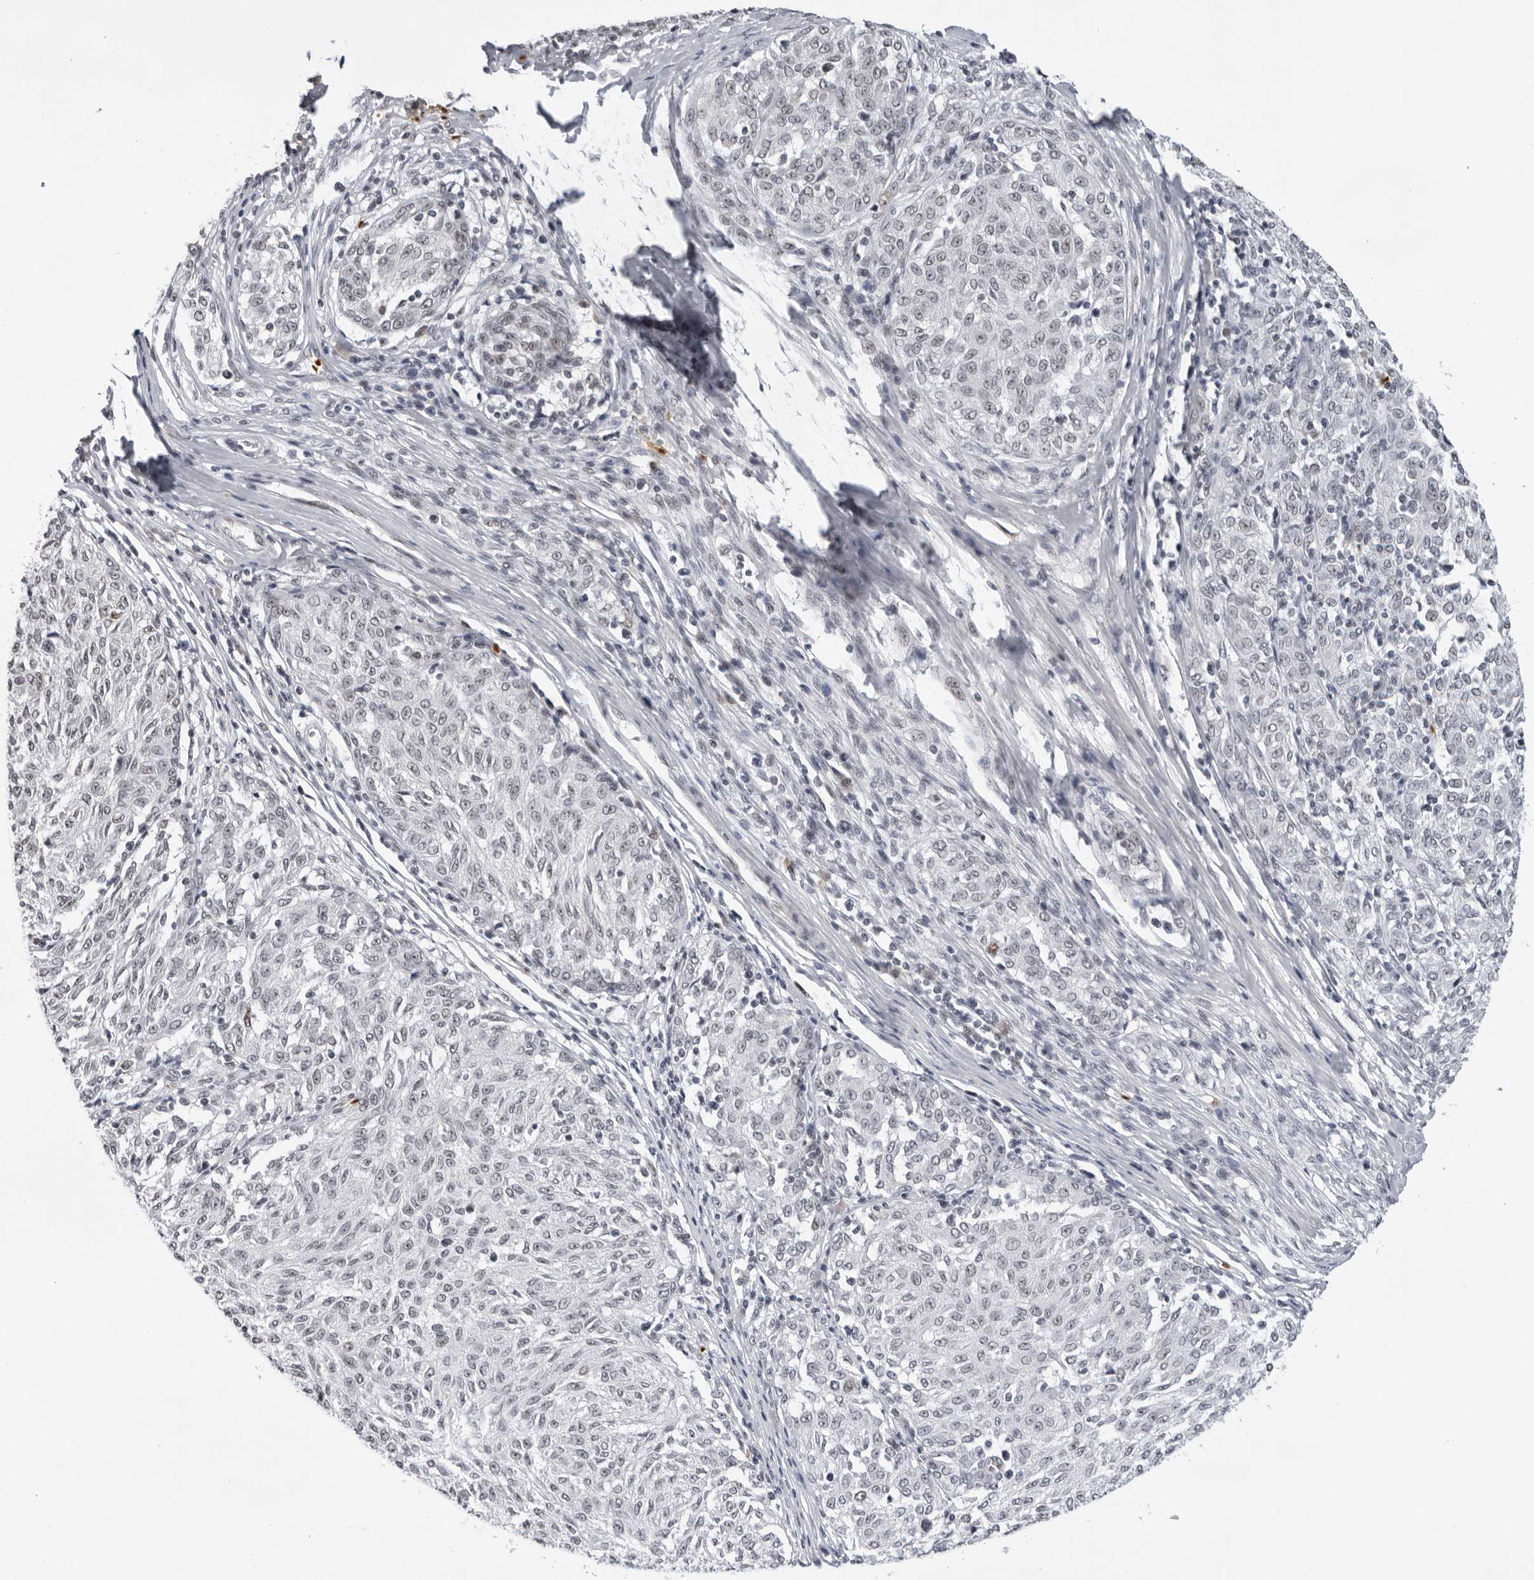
{"staining": {"intensity": "negative", "quantity": "none", "location": "none"}, "tissue": "melanoma", "cell_type": "Tumor cells", "image_type": "cancer", "snomed": [{"axis": "morphology", "description": "Malignant melanoma, NOS"}, {"axis": "topography", "description": "Skin"}], "caption": "Malignant melanoma was stained to show a protein in brown. There is no significant expression in tumor cells. (DAB IHC visualized using brightfield microscopy, high magnification).", "gene": "USP1", "patient": {"sex": "female", "age": 72}}